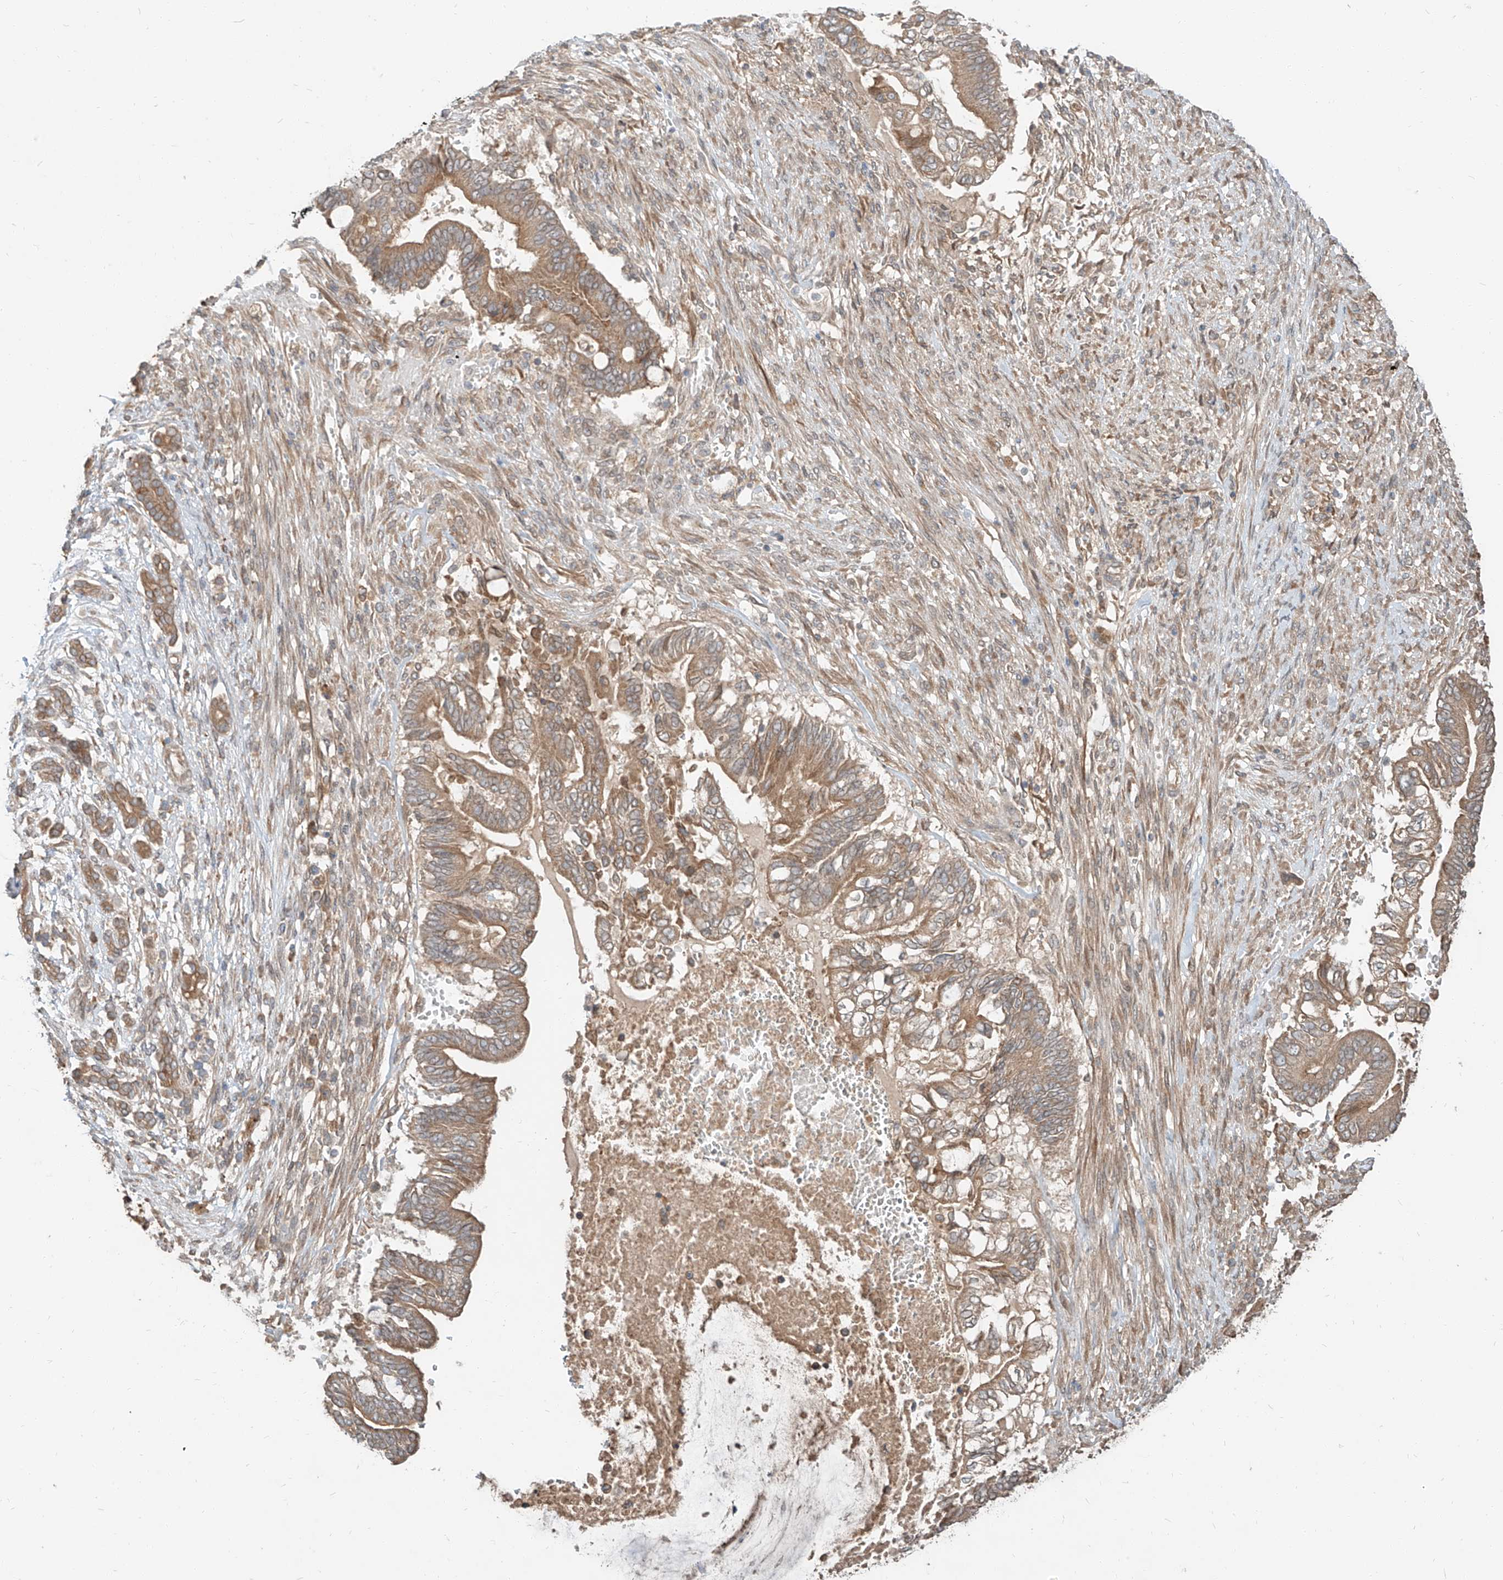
{"staining": {"intensity": "moderate", "quantity": ">75%", "location": "cytoplasmic/membranous"}, "tissue": "pancreatic cancer", "cell_type": "Tumor cells", "image_type": "cancer", "snomed": [{"axis": "morphology", "description": "Adenocarcinoma, NOS"}, {"axis": "topography", "description": "Pancreas"}], "caption": "Human pancreatic cancer (adenocarcinoma) stained with a protein marker exhibits moderate staining in tumor cells.", "gene": "STX19", "patient": {"sex": "male", "age": 68}}